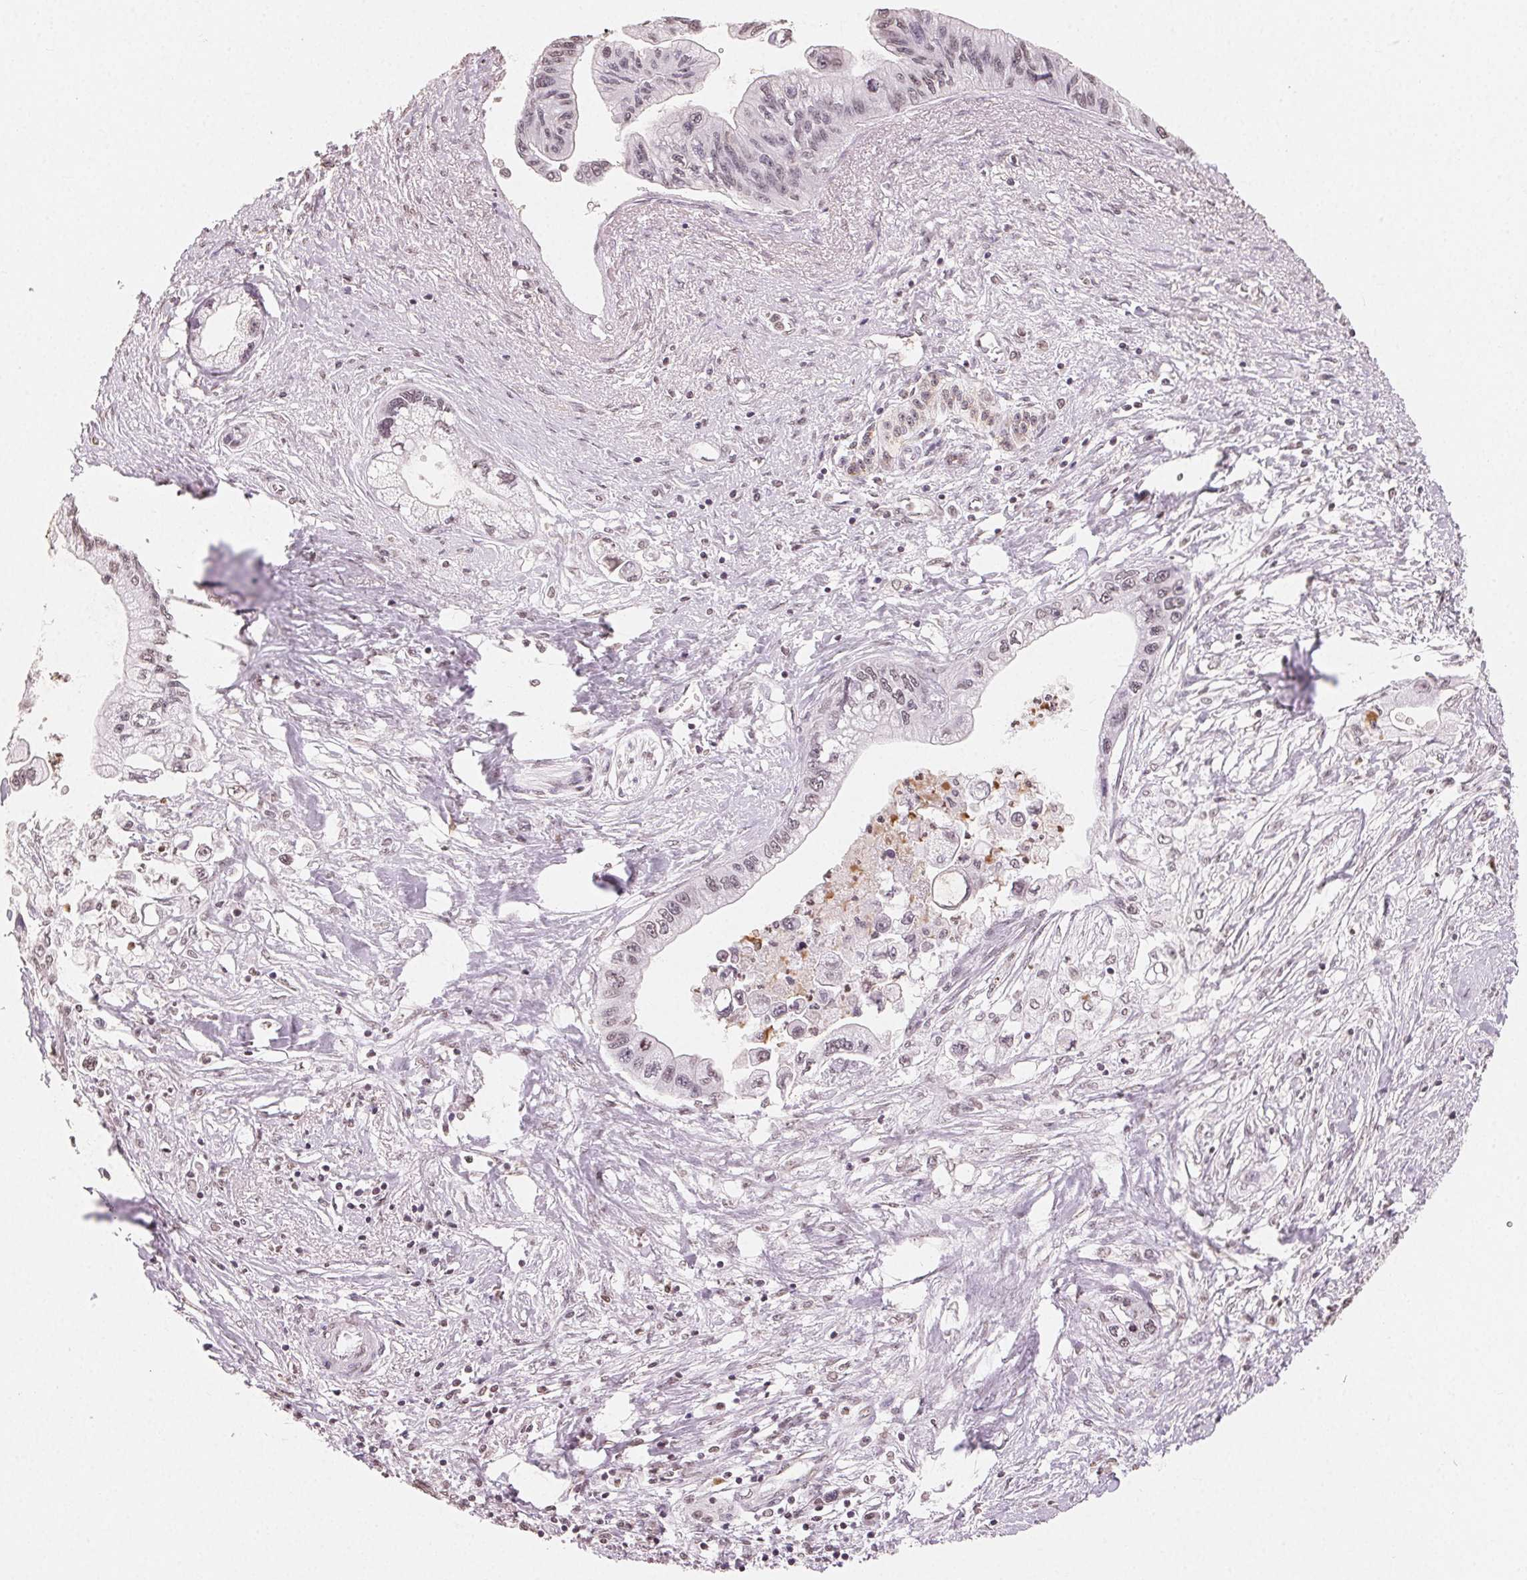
{"staining": {"intensity": "weak", "quantity": "<25%", "location": "nuclear"}, "tissue": "pancreatic cancer", "cell_type": "Tumor cells", "image_type": "cancer", "snomed": [{"axis": "morphology", "description": "Adenocarcinoma, NOS"}, {"axis": "topography", "description": "Pancreas"}], "caption": "Histopathology image shows no significant protein expression in tumor cells of pancreatic adenocarcinoma.", "gene": "TBP", "patient": {"sex": "male", "age": 61}}